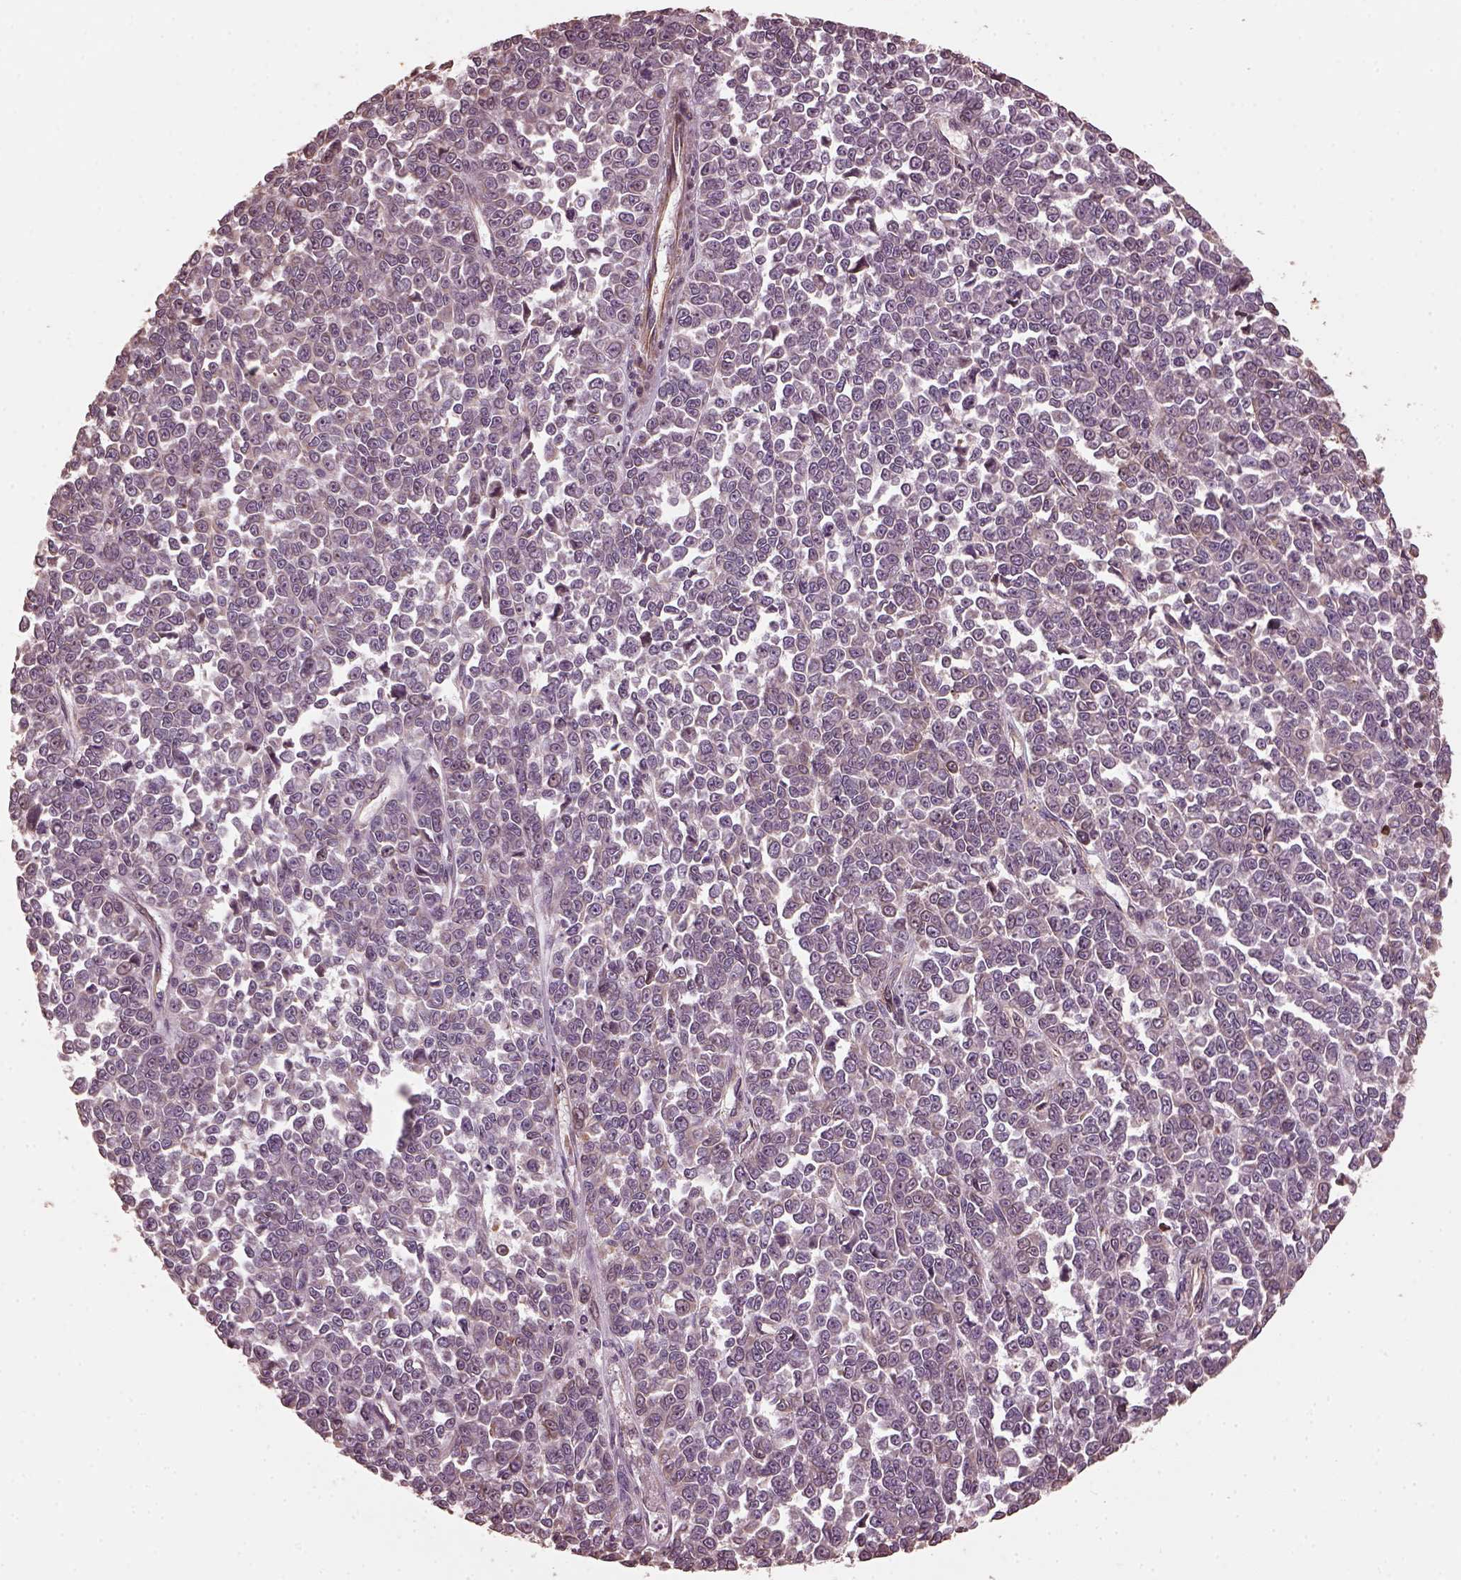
{"staining": {"intensity": "negative", "quantity": "none", "location": "none"}, "tissue": "melanoma", "cell_type": "Tumor cells", "image_type": "cancer", "snomed": [{"axis": "morphology", "description": "Malignant melanoma, NOS"}, {"axis": "topography", "description": "Skin"}], "caption": "Immunohistochemical staining of human malignant melanoma displays no significant expression in tumor cells.", "gene": "GTPBP1", "patient": {"sex": "female", "age": 95}}